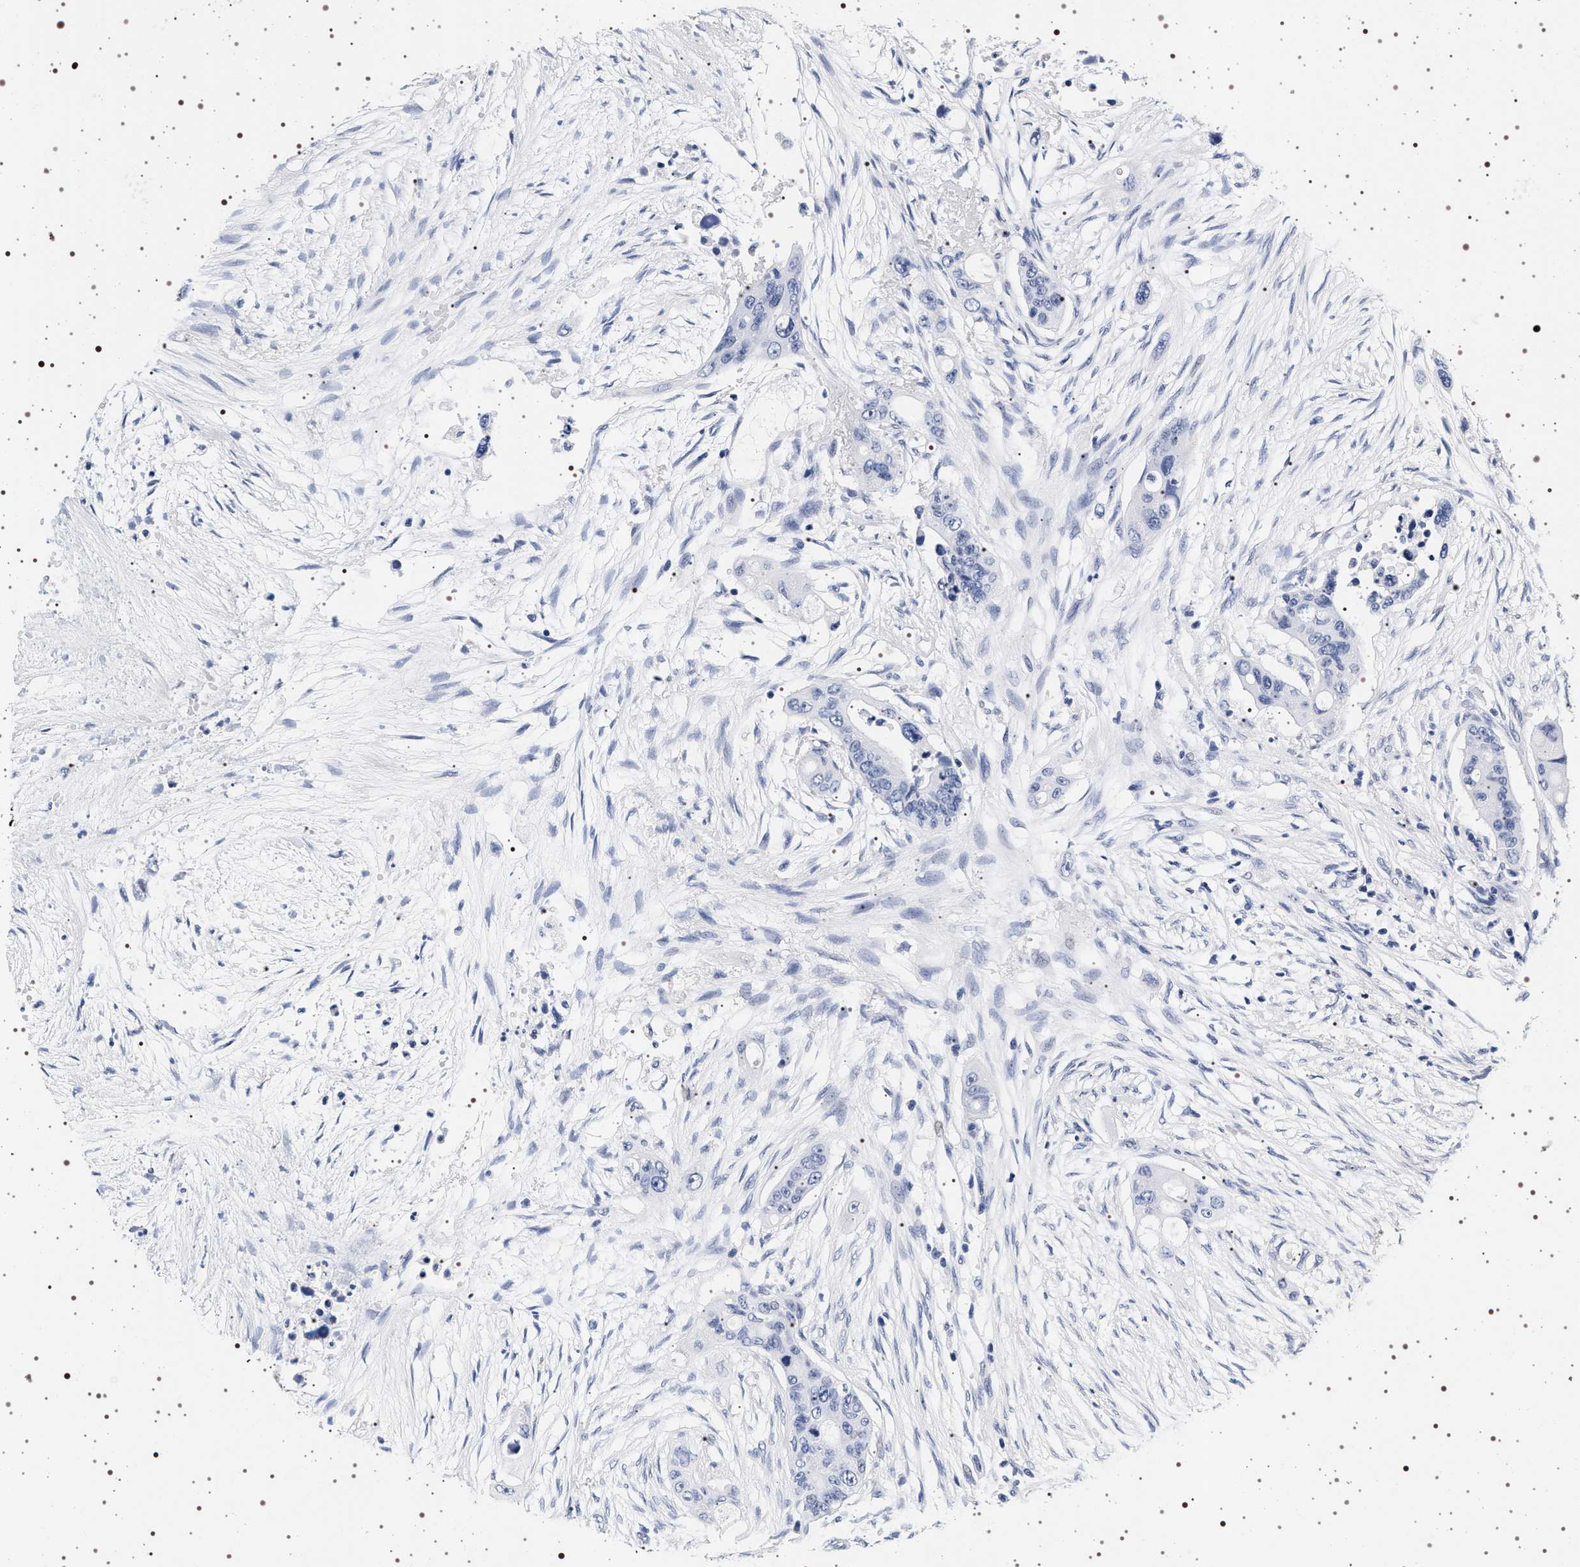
{"staining": {"intensity": "negative", "quantity": "none", "location": "none"}, "tissue": "colorectal cancer", "cell_type": "Tumor cells", "image_type": "cancer", "snomed": [{"axis": "morphology", "description": "Adenocarcinoma, NOS"}, {"axis": "topography", "description": "Colon"}], "caption": "This histopathology image is of colorectal adenocarcinoma stained with IHC to label a protein in brown with the nuclei are counter-stained blue. There is no positivity in tumor cells.", "gene": "SYN1", "patient": {"sex": "female", "age": 57}}